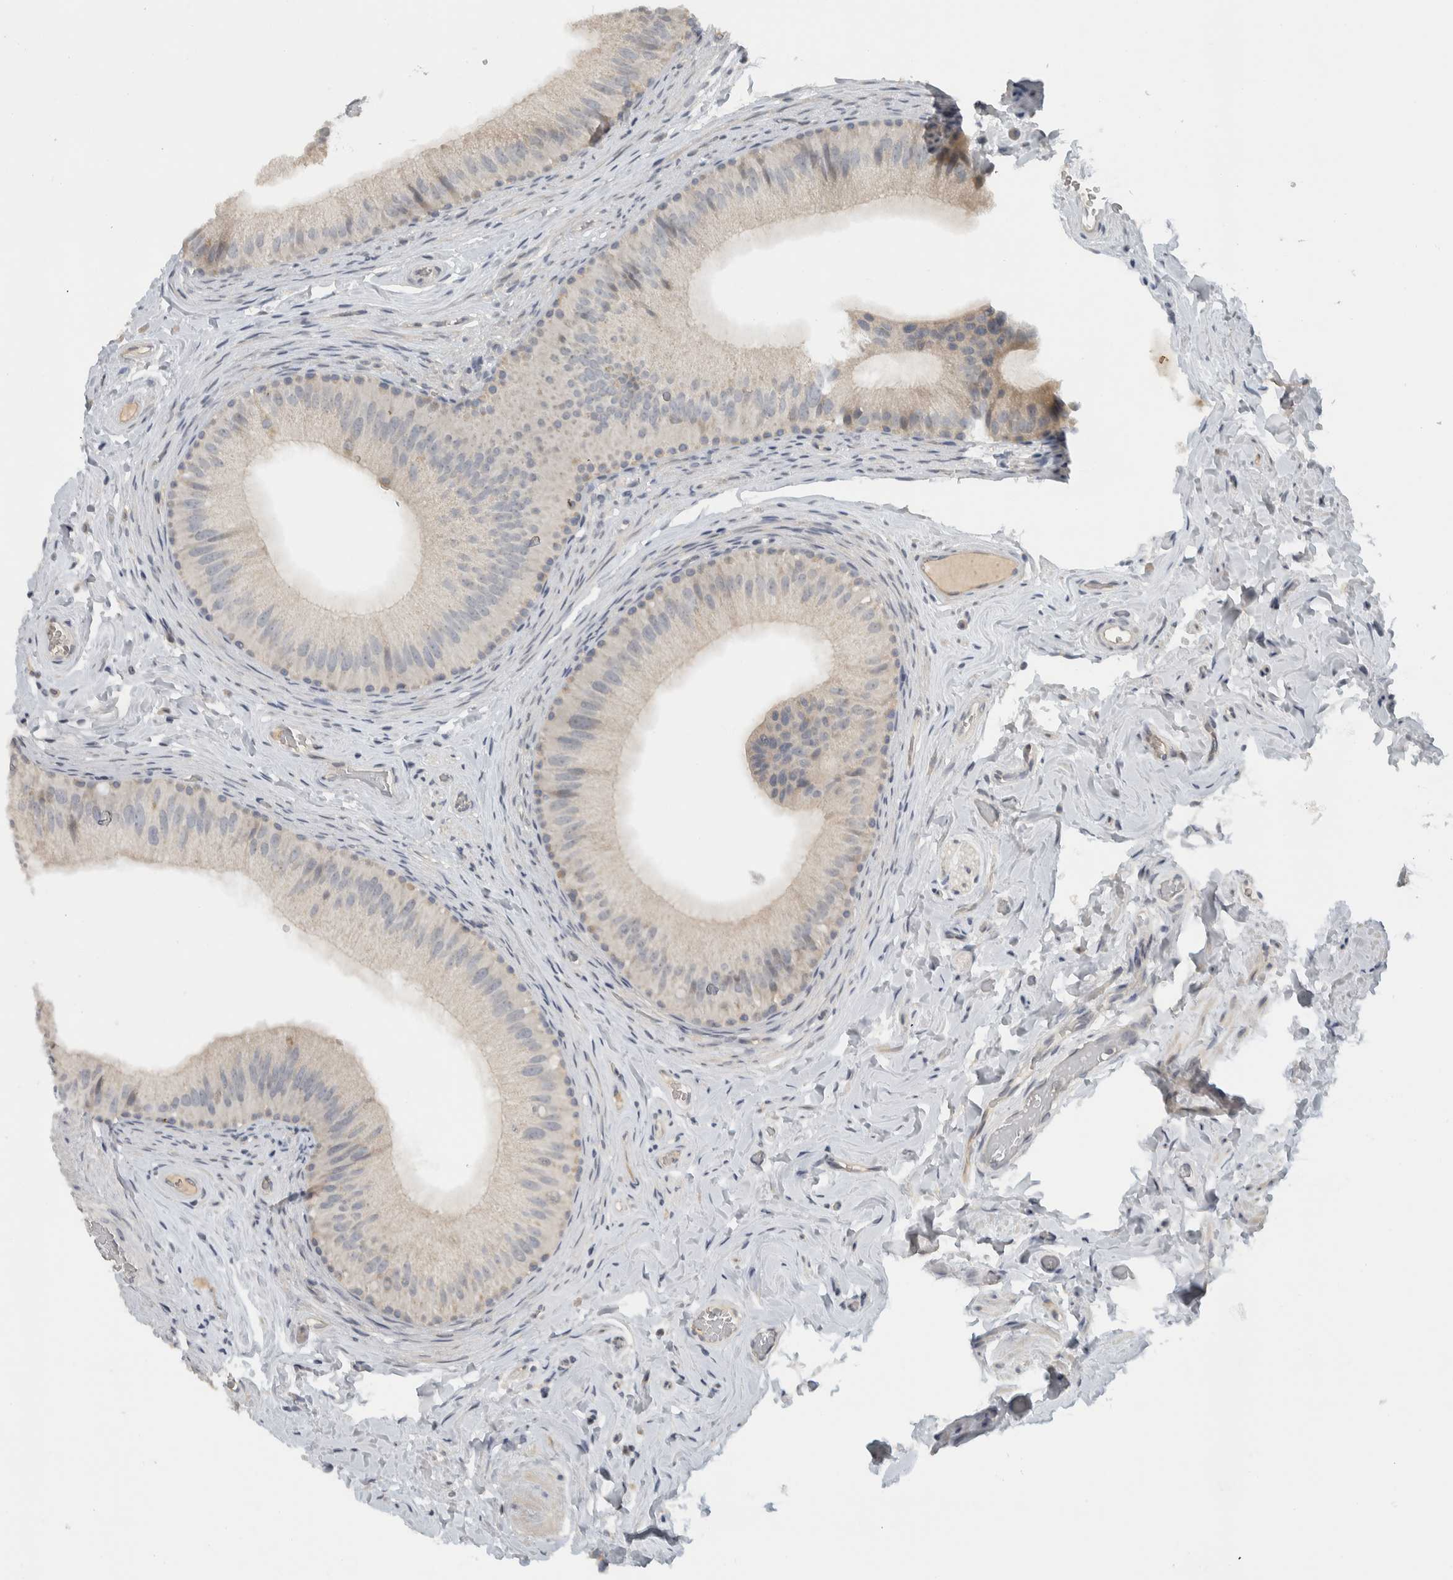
{"staining": {"intensity": "negative", "quantity": "none", "location": "none"}, "tissue": "epididymis", "cell_type": "Glandular cells", "image_type": "normal", "snomed": [{"axis": "morphology", "description": "Normal tissue, NOS"}, {"axis": "topography", "description": "Vascular tissue"}, {"axis": "topography", "description": "Epididymis"}], "caption": "Human epididymis stained for a protein using IHC shows no expression in glandular cells.", "gene": "AFP", "patient": {"sex": "male", "age": 49}}